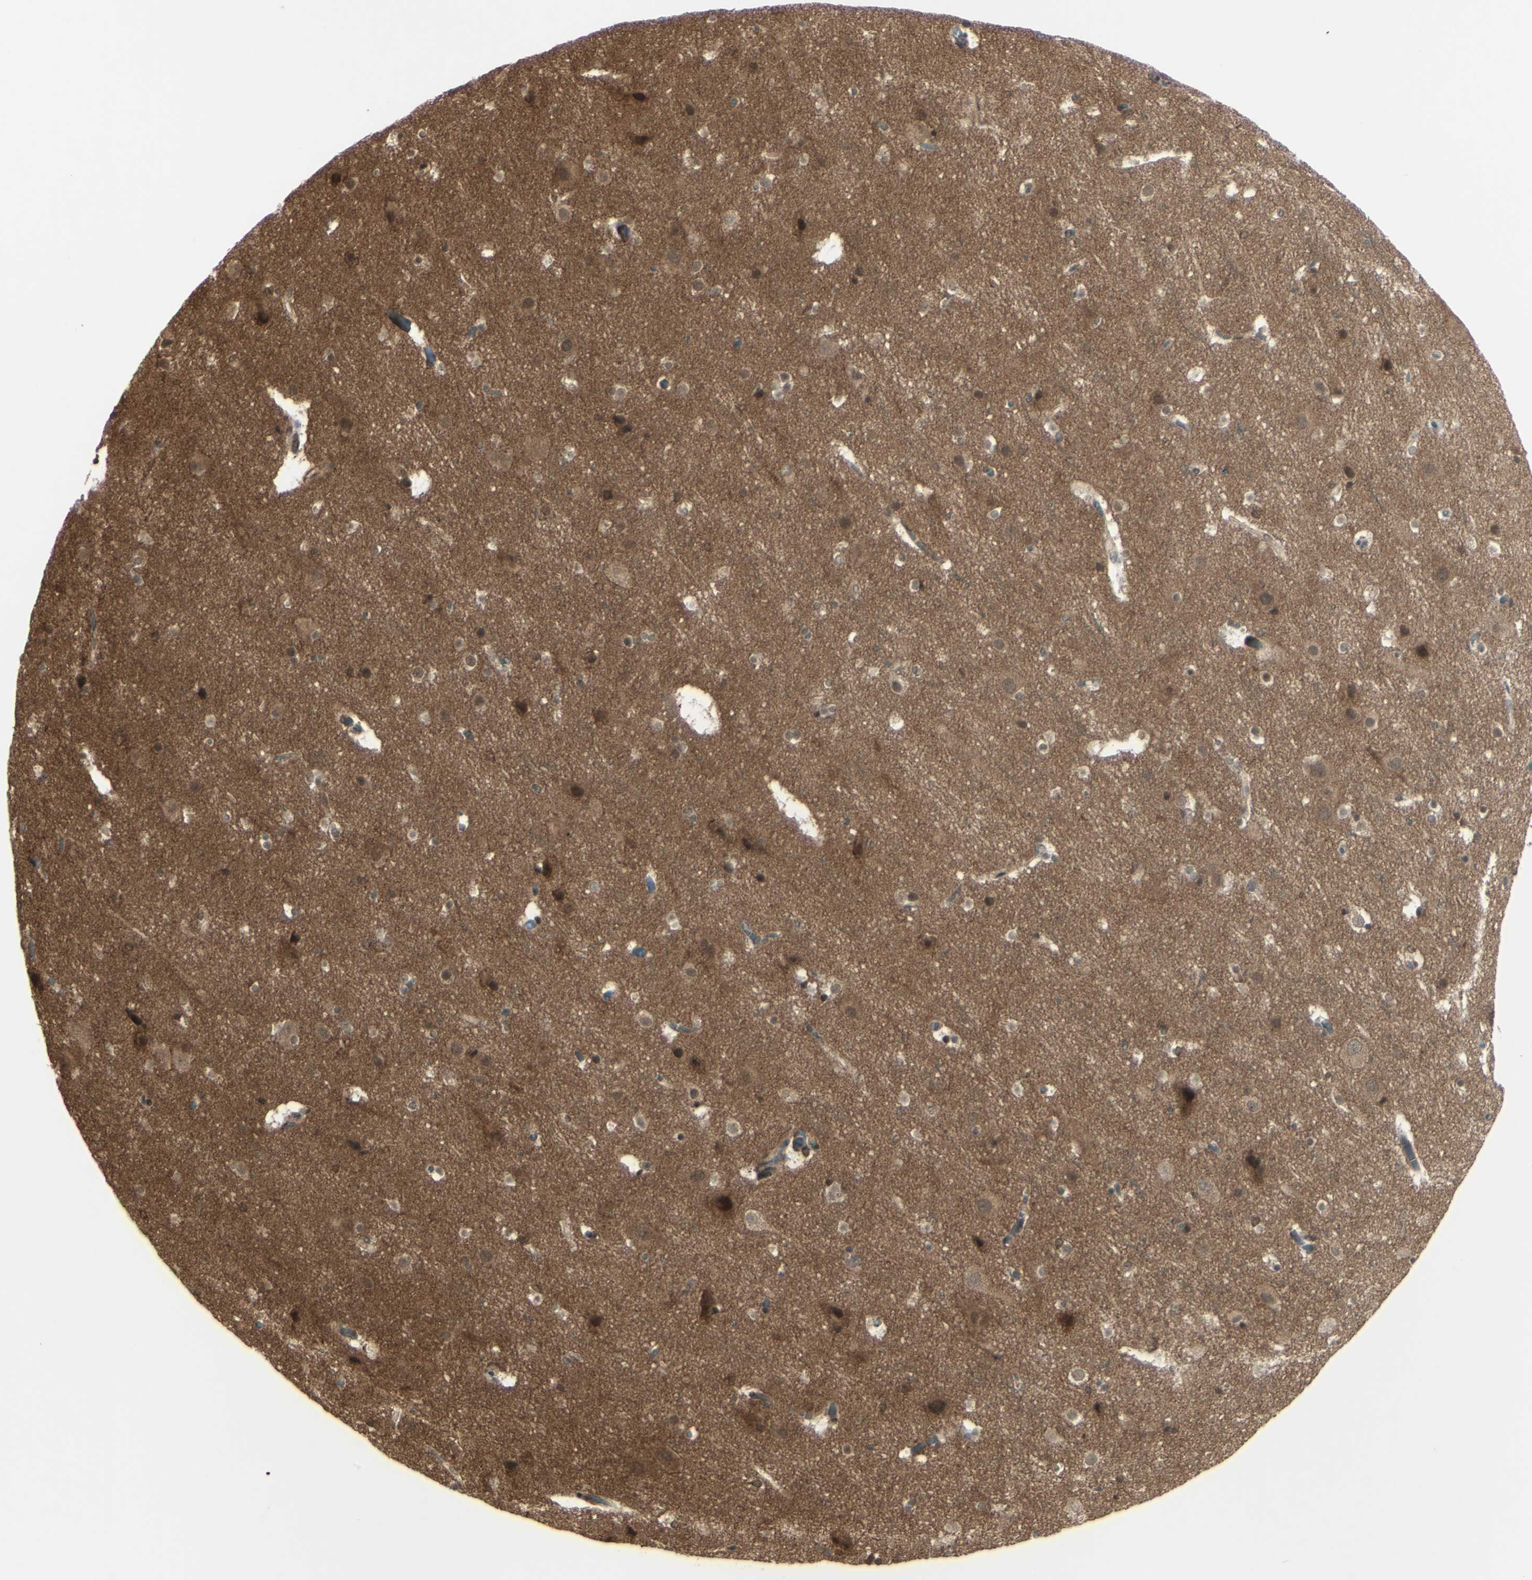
{"staining": {"intensity": "negative", "quantity": "none", "location": "none"}, "tissue": "cerebral cortex", "cell_type": "Endothelial cells", "image_type": "normal", "snomed": [{"axis": "morphology", "description": "Normal tissue, NOS"}, {"axis": "topography", "description": "Cerebral cortex"}], "caption": "High power microscopy micrograph of an immunohistochemistry micrograph of normal cerebral cortex, revealing no significant positivity in endothelial cells. (DAB (3,3'-diaminobenzidine) immunohistochemistry visualized using brightfield microscopy, high magnification).", "gene": "BLNK", "patient": {"sex": "male", "age": 45}}